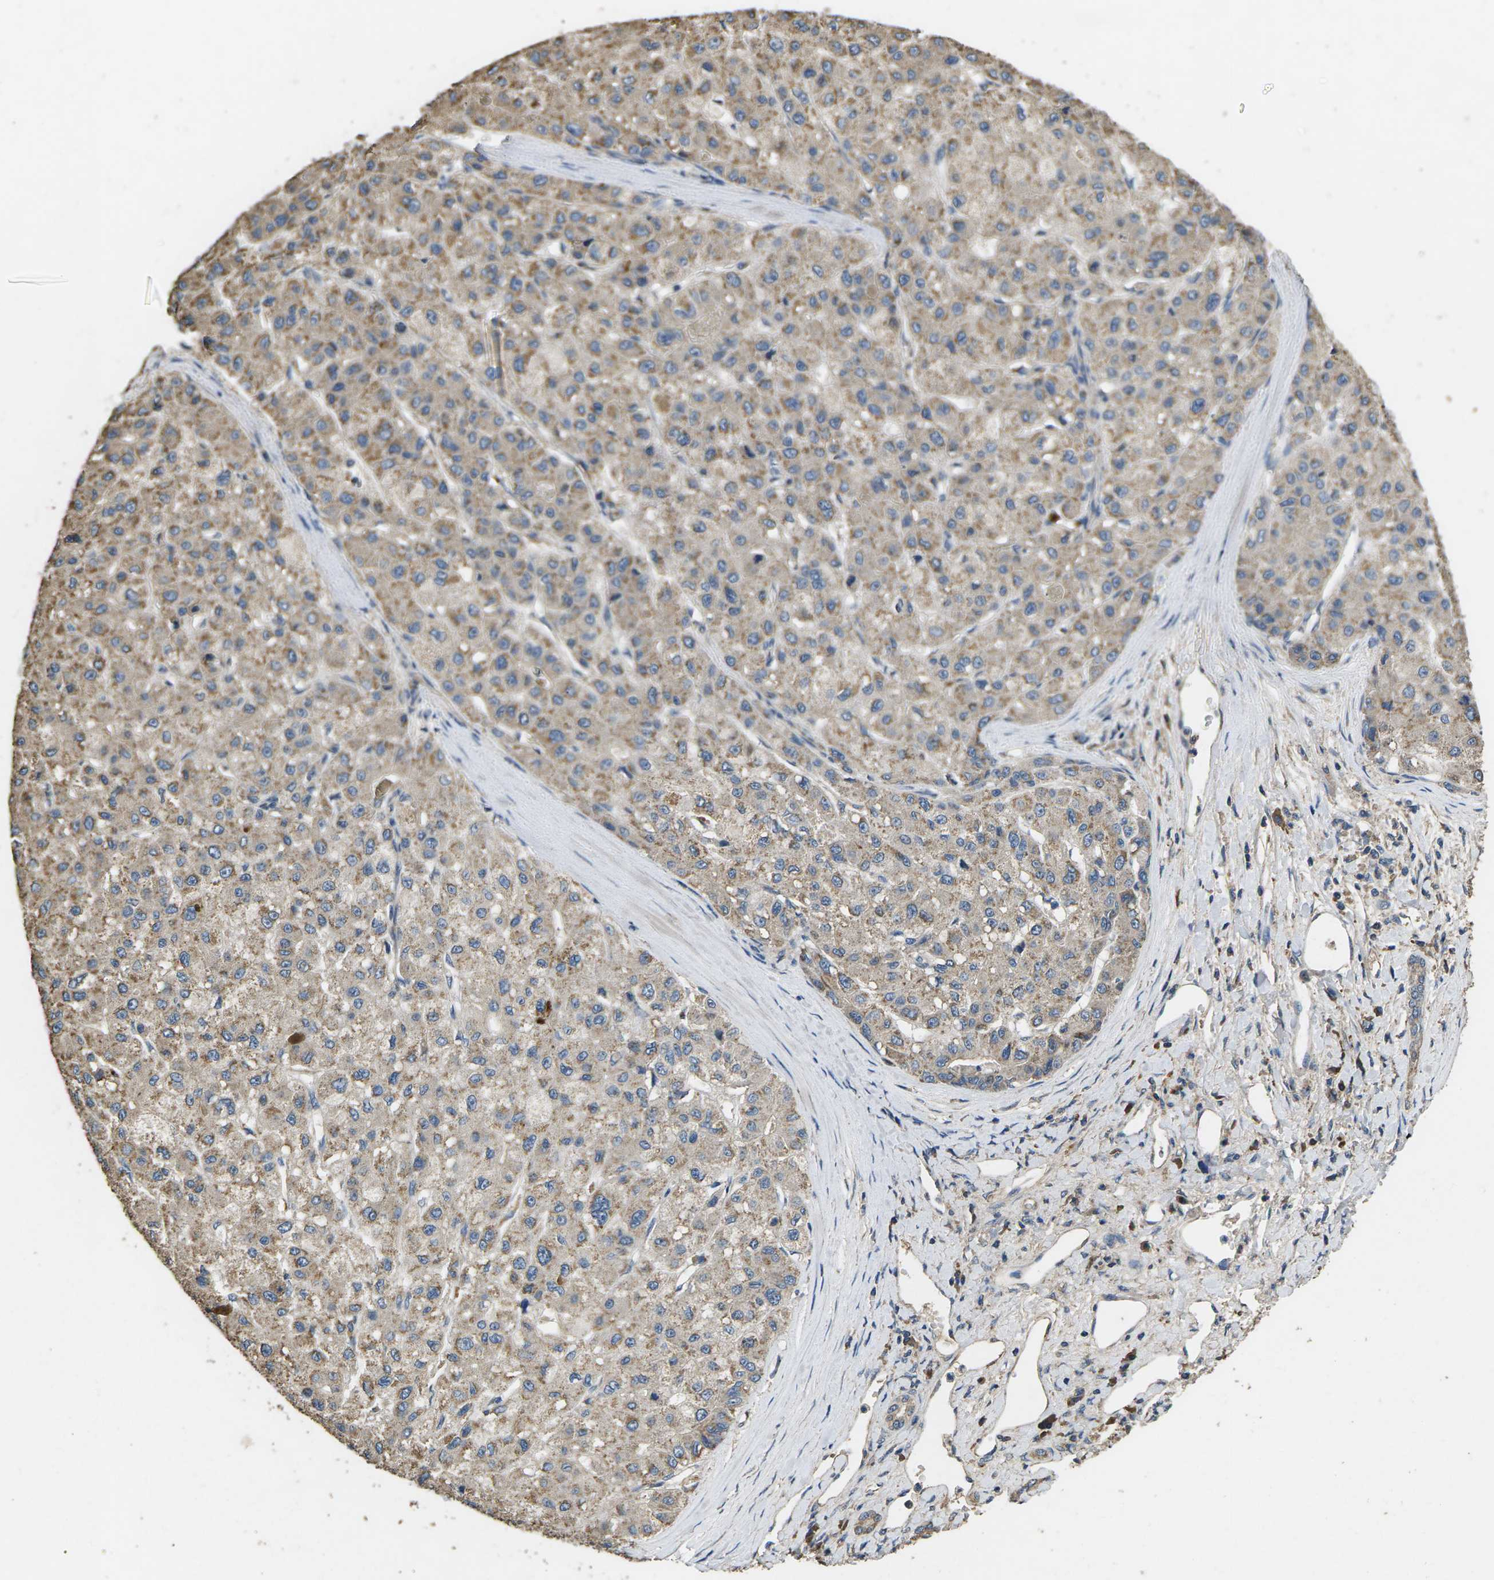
{"staining": {"intensity": "weak", "quantity": ">75%", "location": "cytoplasmic/membranous"}, "tissue": "liver cancer", "cell_type": "Tumor cells", "image_type": "cancer", "snomed": [{"axis": "morphology", "description": "Carcinoma, Hepatocellular, NOS"}, {"axis": "topography", "description": "Liver"}], "caption": "Immunohistochemistry (IHC) (DAB (3,3'-diaminobenzidine)) staining of human liver cancer (hepatocellular carcinoma) displays weak cytoplasmic/membranous protein expression in about >75% of tumor cells.", "gene": "B4GAT1", "patient": {"sex": "male", "age": 80}}